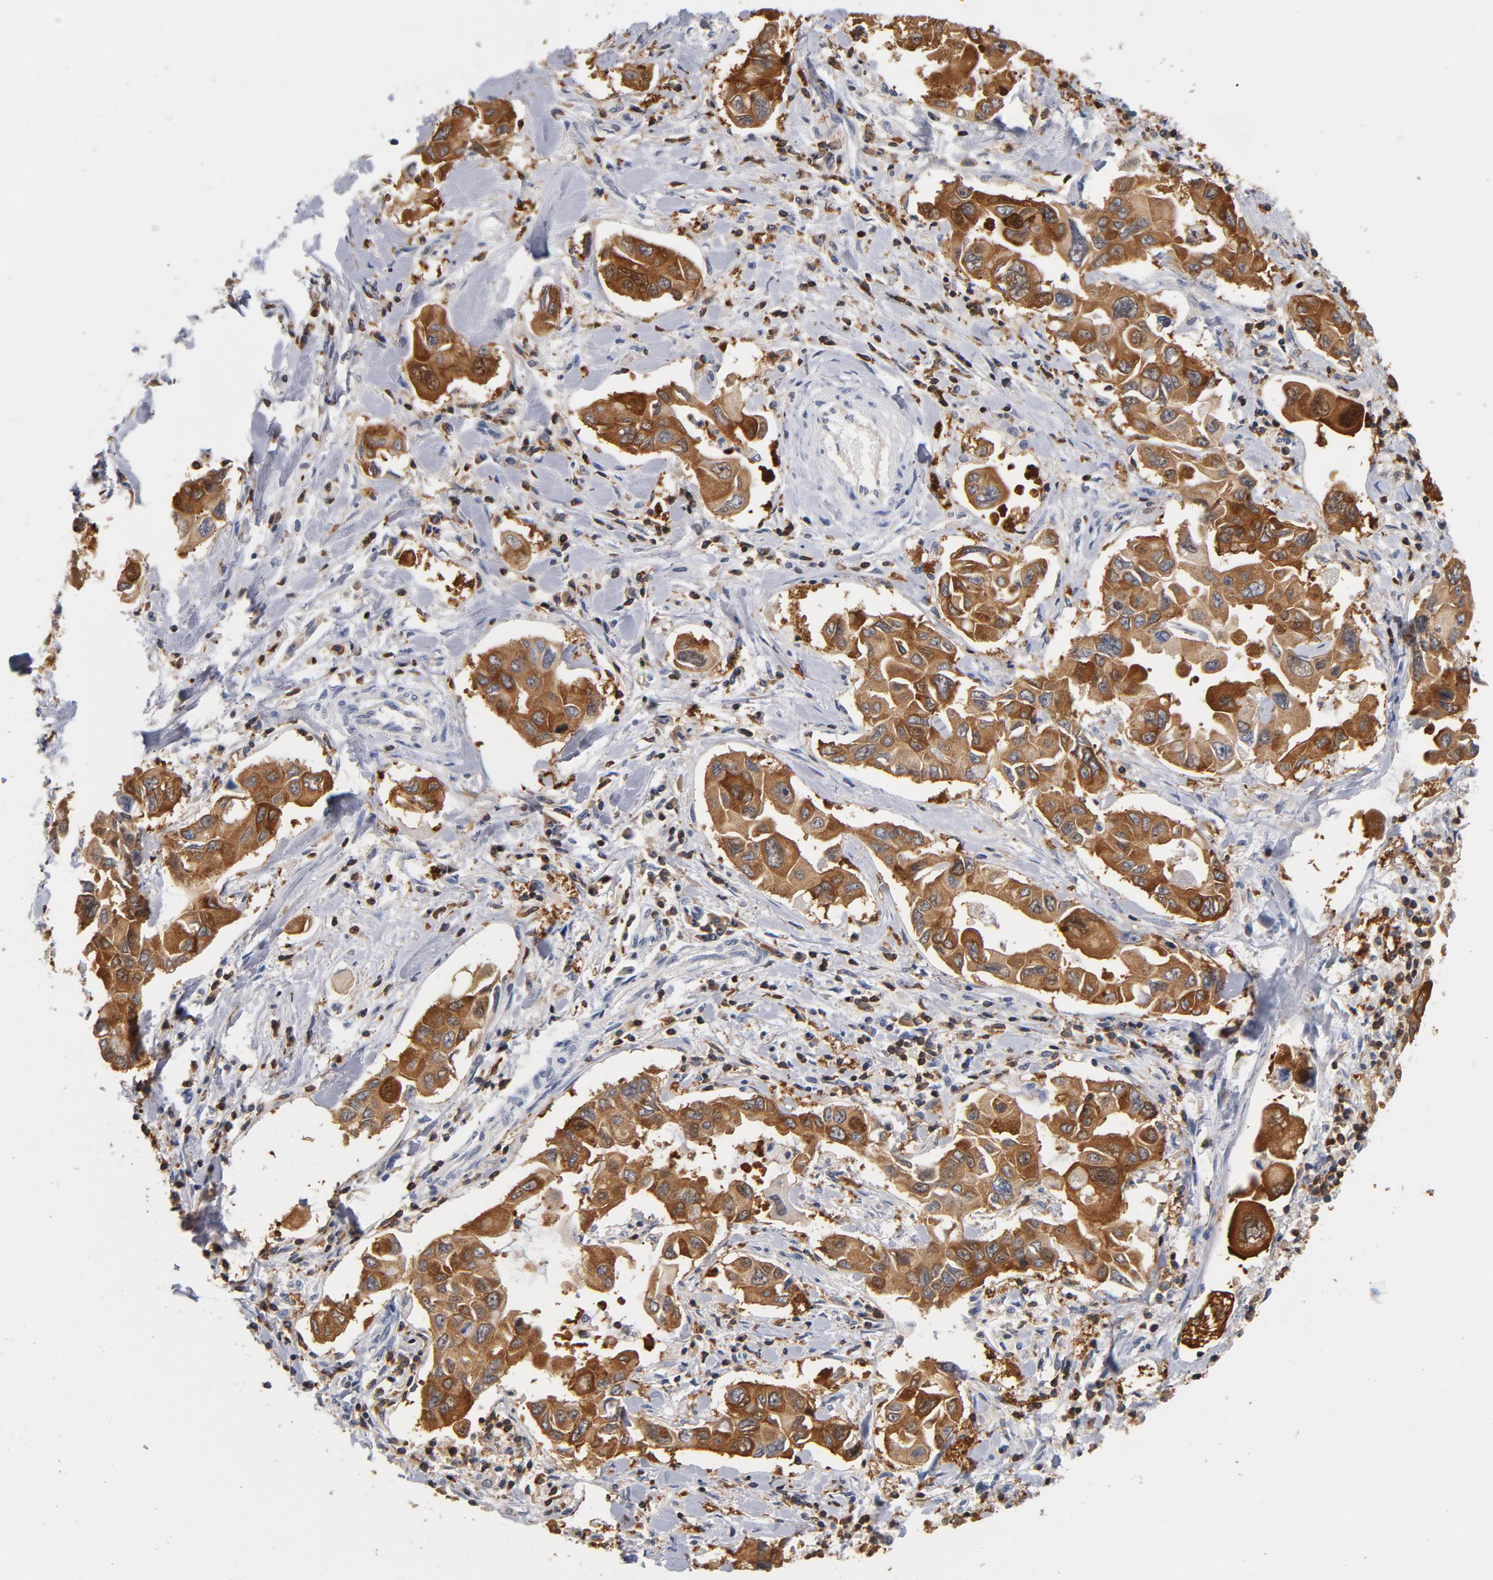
{"staining": {"intensity": "moderate", "quantity": ">75%", "location": "cytoplasmic/membranous"}, "tissue": "lung cancer", "cell_type": "Tumor cells", "image_type": "cancer", "snomed": [{"axis": "morphology", "description": "Adenocarcinoma, NOS"}, {"axis": "topography", "description": "Lymph node"}, {"axis": "topography", "description": "Lung"}], "caption": "Tumor cells show medium levels of moderate cytoplasmic/membranous staining in approximately >75% of cells in lung cancer (adenocarcinoma).", "gene": "EZR", "patient": {"sex": "male", "age": 64}}